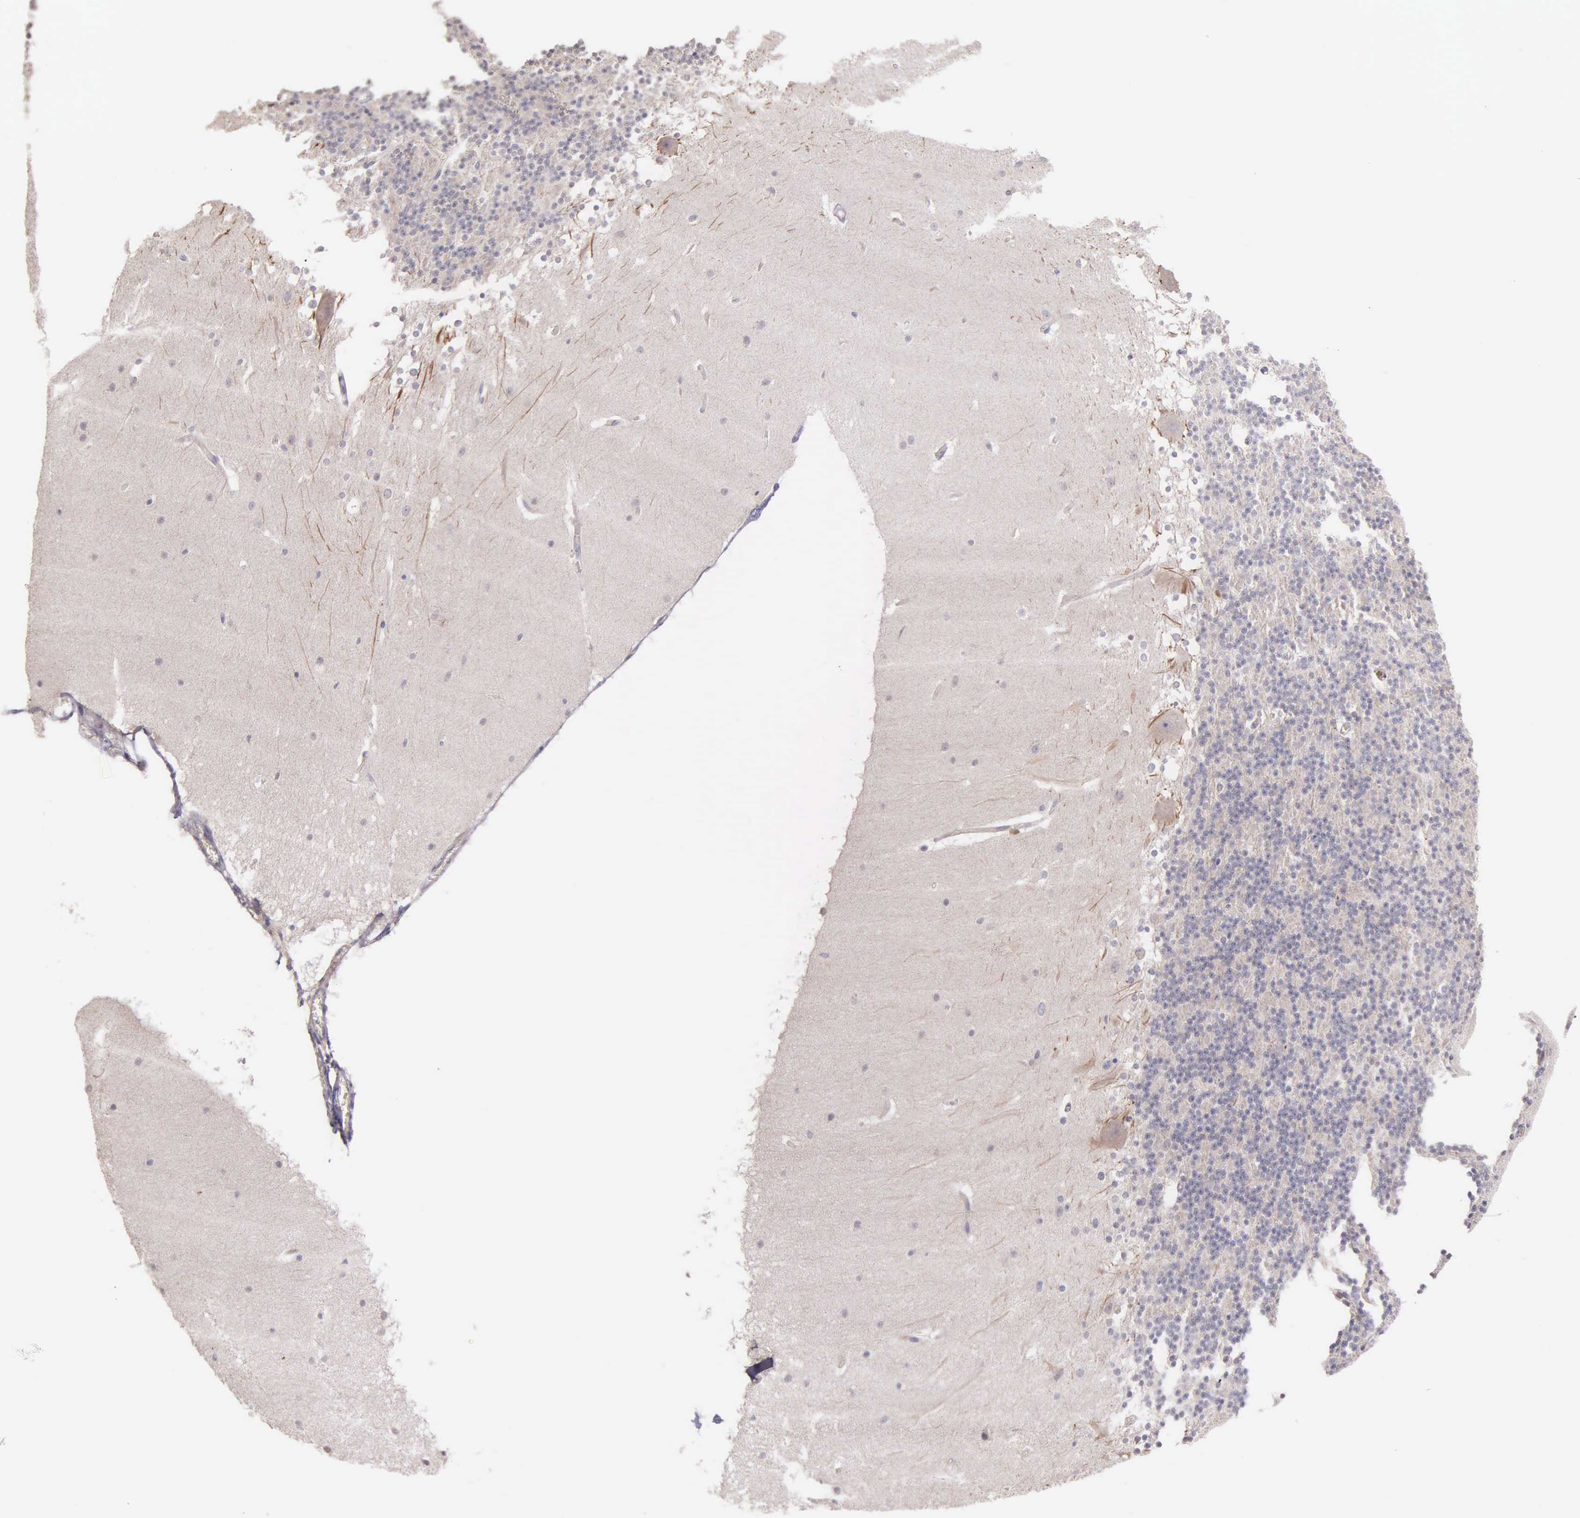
{"staining": {"intensity": "negative", "quantity": "none", "location": "none"}, "tissue": "cerebellum", "cell_type": "Cells in granular layer", "image_type": "normal", "snomed": [{"axis": "morphology", "description": "Normal tissue, NOS"}, {"axis": "topography", "description": "Cerebellum"}], "caption": "Cells in granular layer are negative for protein expression in unremarkable human cerebellum. Nuclei are stained in blue.", "gene": "MCM5", "patient": {"sex": "female", "age": 19}}